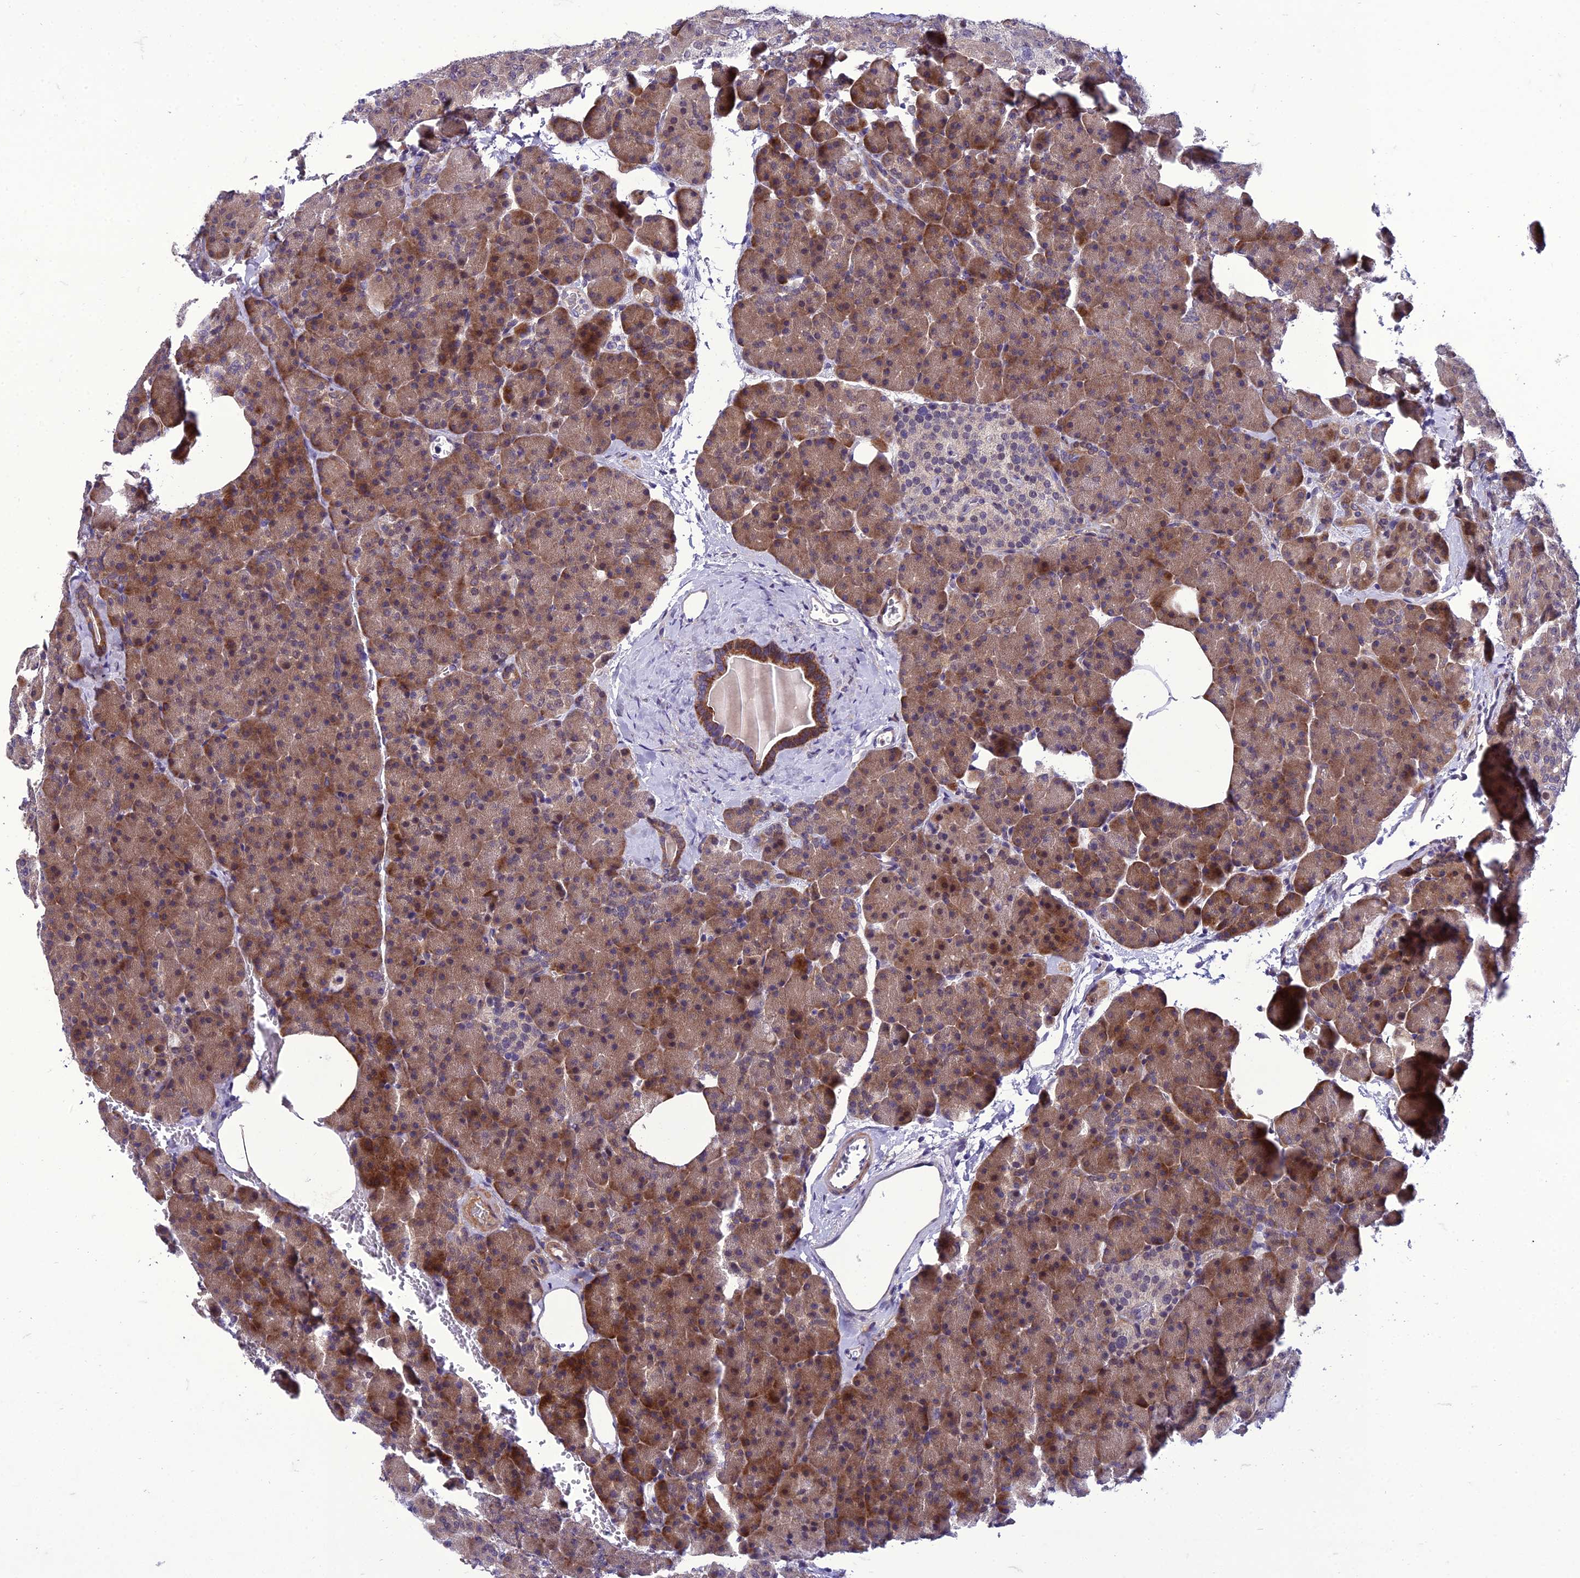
{"staining": {"intensity": "moderate", "quantity": ">75%", "location": "cytoplasmic/membranous"}, "tissue": "pancreas", "cell_type": "Exocrine glandular cells", "image_type": "normal", "snomed": [{"axis": "morphology", "description": "Normal tissue, NOS"}, {"axis": "morphology", "description": "Carcinoid, malignant, NOS"}, {"axis": "topography", "description": "Pancreas"}], "caption": "The histopathology image demonstrates staining of benign pancreas, revealing moderate cytoplasmic/membranous protein staining (brown color) within exocrine glandular cells. (DAB (3,3'-diaminobenzidine) IHC, brown staining for protein, blue staining for nuclei).", "gene": "GAB4", "patient": {"sex": "female", "age": 35}}